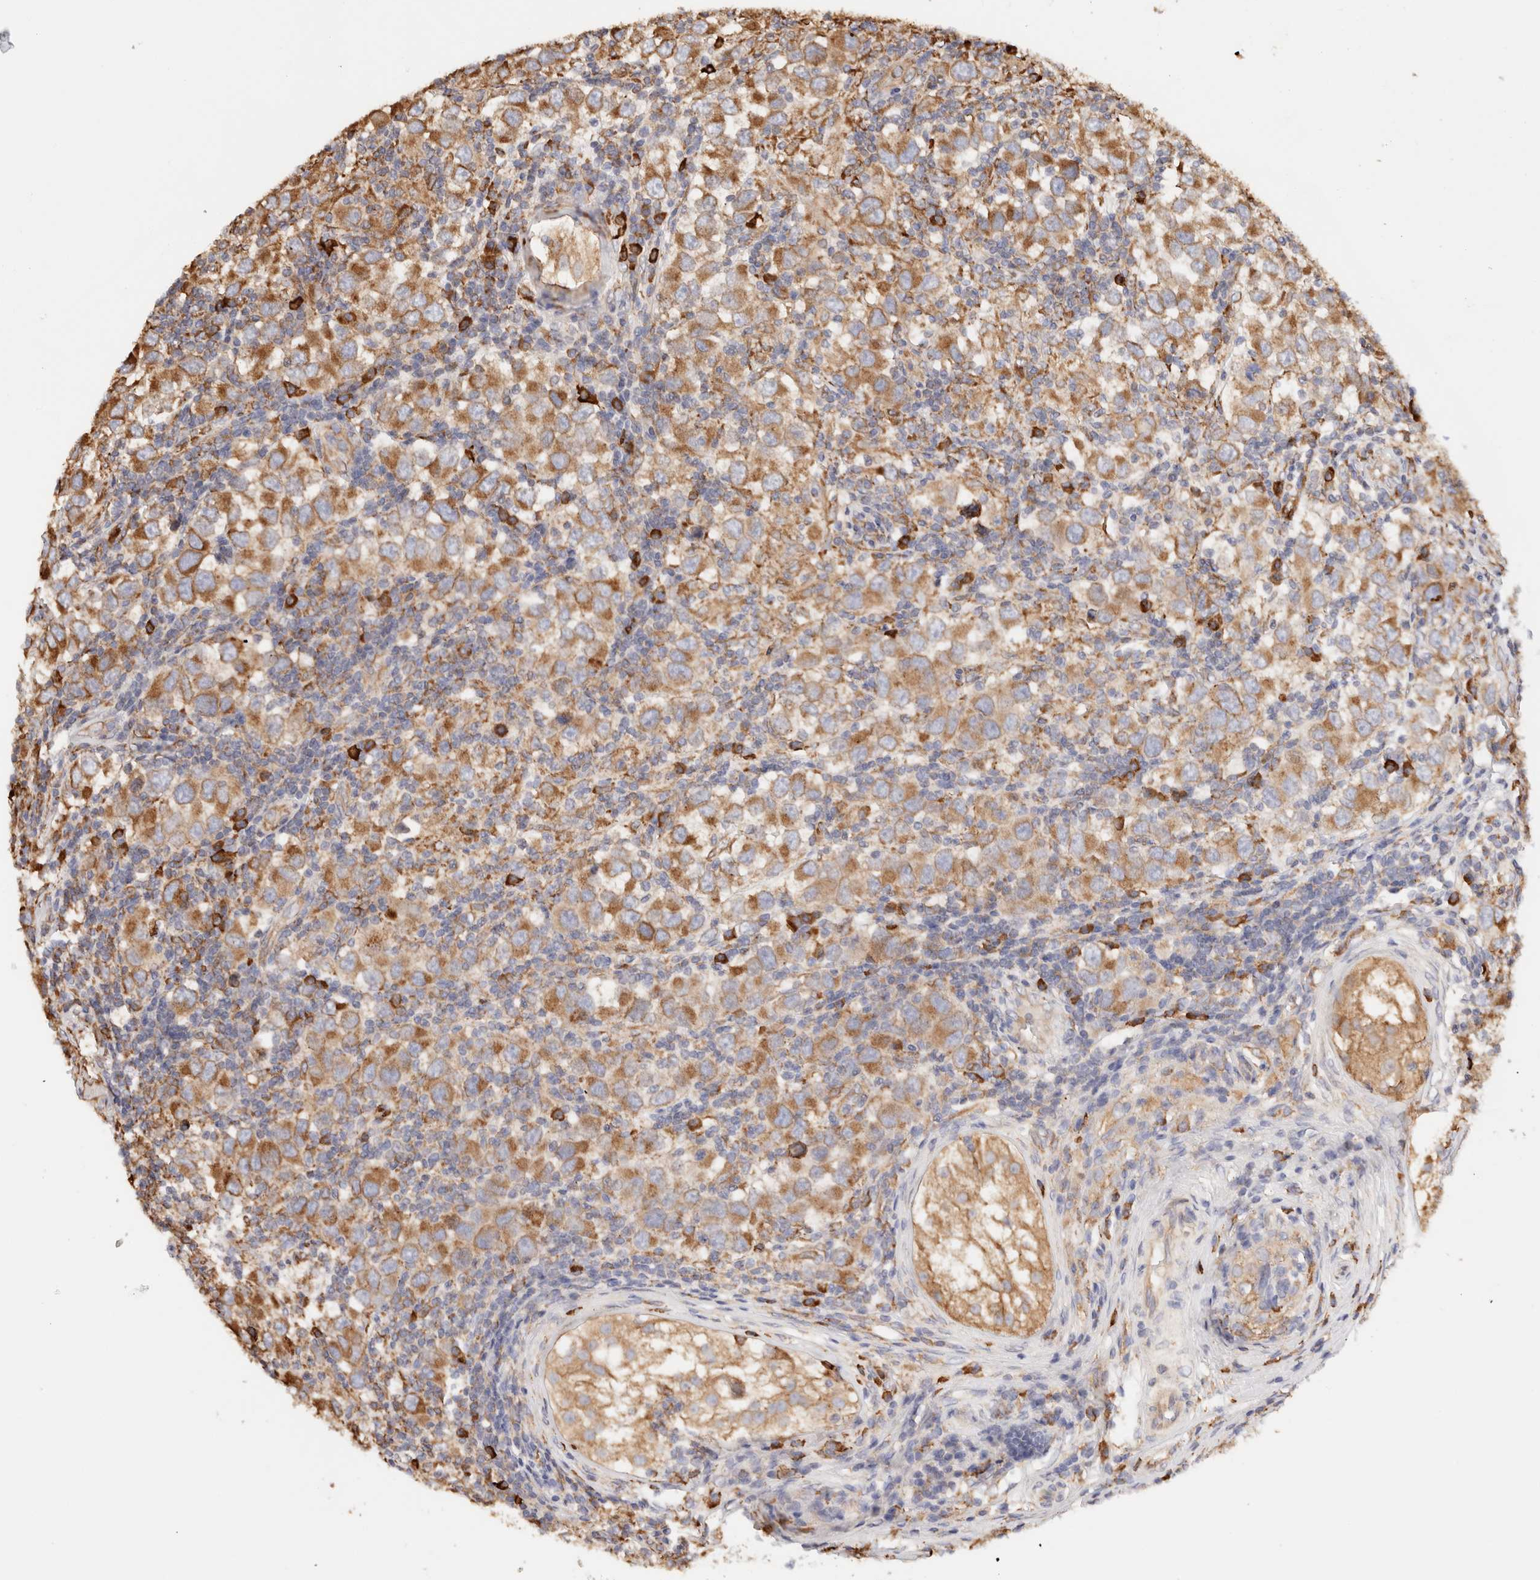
{"staining": {"intensity": "moderate", "quantity": ">75%", "location": "cytoplasmic/membranous"}, "tissue": "testis cancer", "cell_type": "Tumor cells", "image_type": "cancer", "snomed": [{"axis": "morphology", "description": "Carcinoma, Embryonal, NOS"}, {"axis": "topography", "description": "Testis"}], "caption": "Immunohistochemistry (IHC) image of testis embryonal carcinoma stained for a protein (brown), which displays medium levels of moderate cytoplasmic/membranous staining in about >75% of tumor cells.", "gene": "FER", "patient": {"sex": "male", "age": 21}}